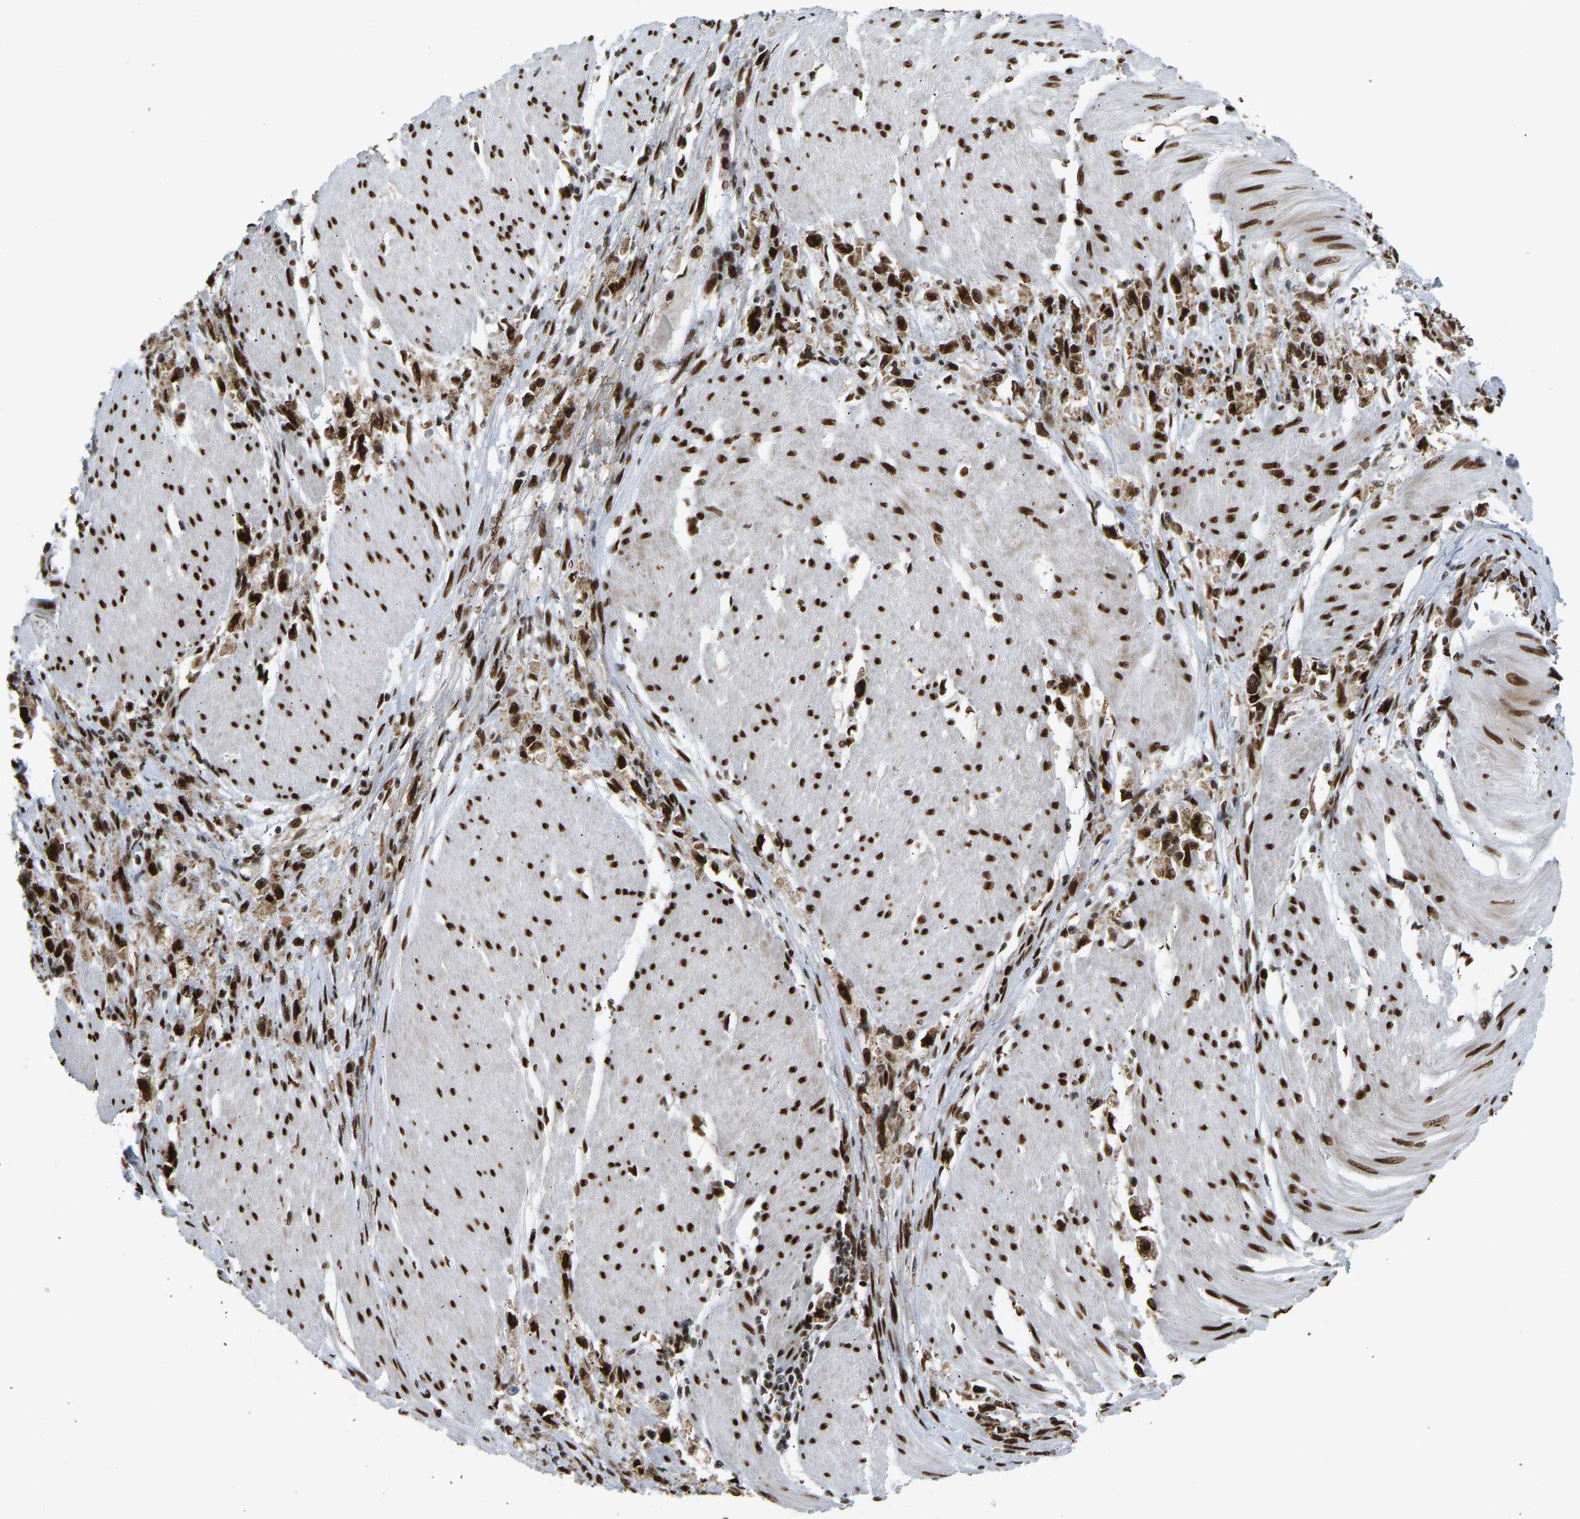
{"staining": {"intensity": "strong", "quantity": ">75%", "location": "nuclear"}, "tissue": "stomach cancer", "cell_type": "Tumor cells", "image_type": "cancer", "snomed": [{"axis": "morphology", "description": "Adenocarcinoma, NOS"}, {"axis": "topography", "description": "Stomach"}], "caption": "Approximately >75% of tumor cells in stomach cancer (adenocarcinoma) reveal strong nuclear protein staining as visualized by brown immunohistochemical staining.", "gene": "FOXK1", "patient": {"sex": "female", "age": 59}}